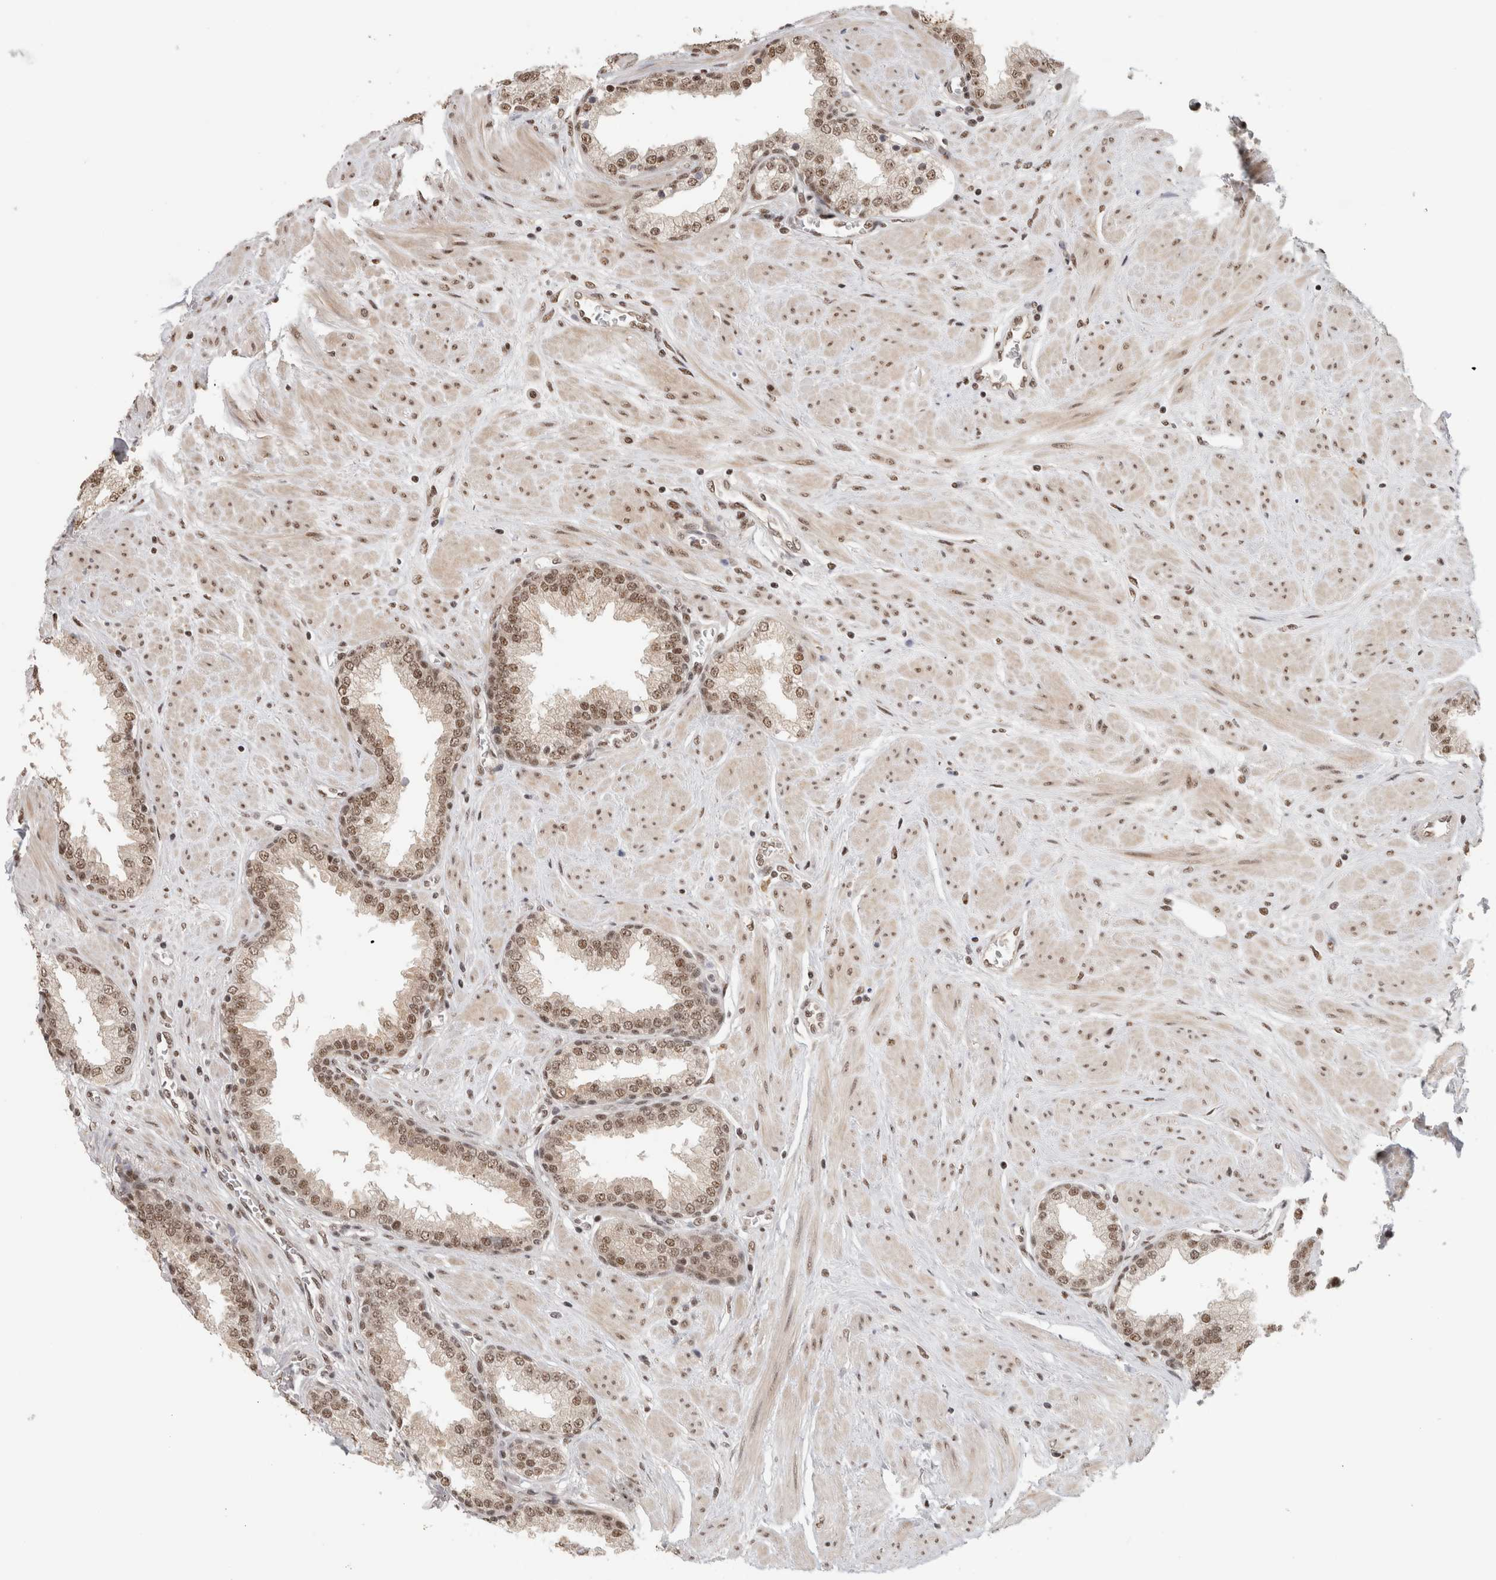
{"staining": {"intensity": "moderate", "quantity": ">75%", "location": "nuclear"}, "tissue": "prostate", "cell_type": "Glandular cells", "image_type": "normal", "snomed": [{"axis": "morphology", "description": "Normal tissue, NOS"}, {"axis": "topography", "description": "Prostate"}], "caption": "The immunohistochemical stain labels moderate nuclear positivity in glandular cells of benign prostate. The staining was performed using DAB to visualize the protein expression in brown, while the nuclei were stained in blue with hematoxylin (Magnification: 20x).", "gene": "EBNA1BP2", "patient": {"sex": "male", "age": 51}}